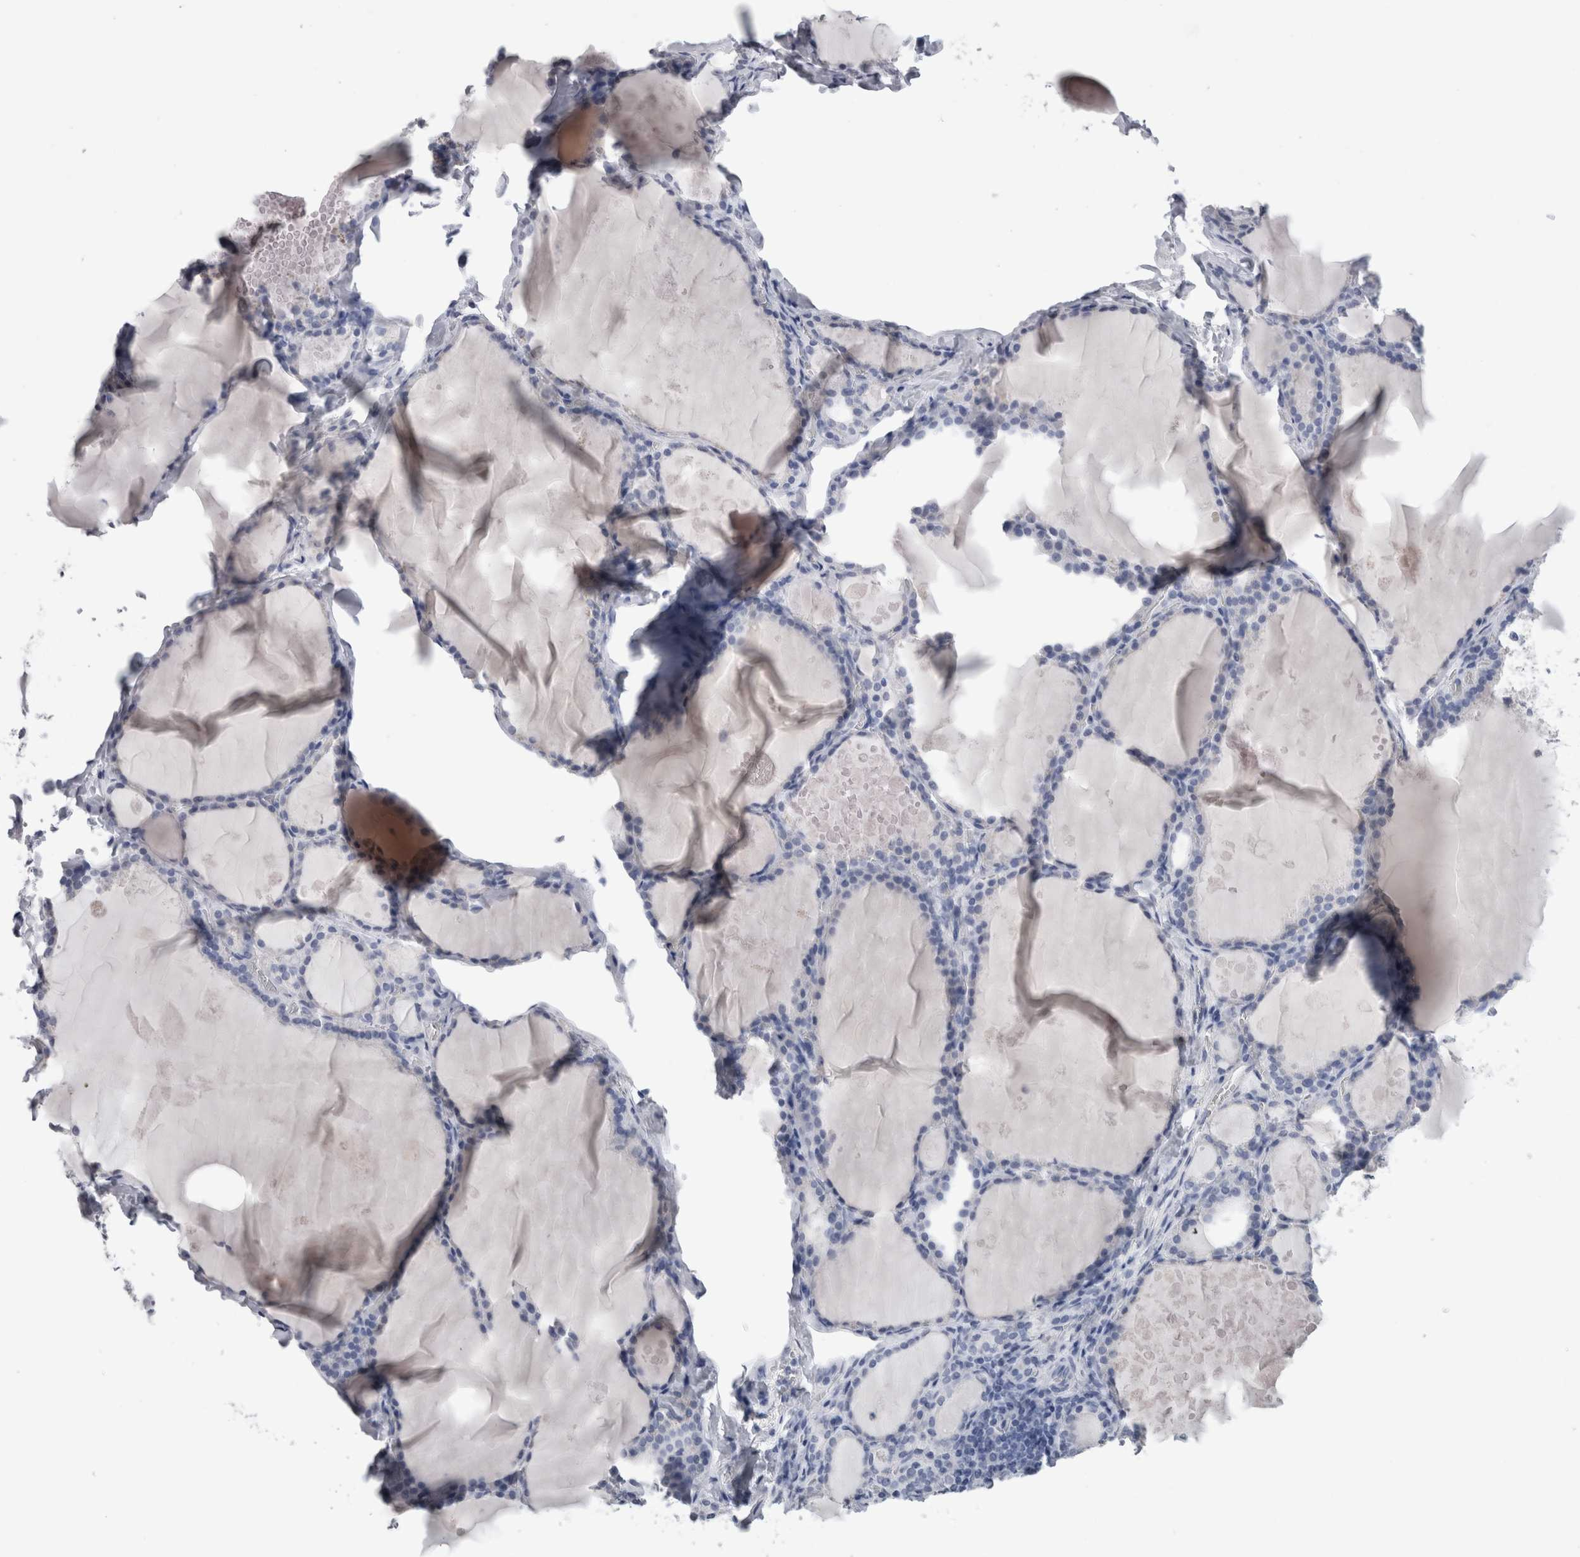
{"staining": {"intensity": "negative", "quantity": "none", "location": "none"}, "tissue": "thyroid gland", "cell_type": "Glandular cells", "image_type": "normal", "snomed": [{"axis": "morphology", "description": "Normal tissue, NOS"}, {"axis": "topography", "description": "Thyroid gland"}], "caption": "A high-resolution micrograph shows IHC staining of benign thyroid gland, which exhibits no significant positivity in glandular cells.", "gene": "CA8", "patient": {"sex": "male", "age": 56}}